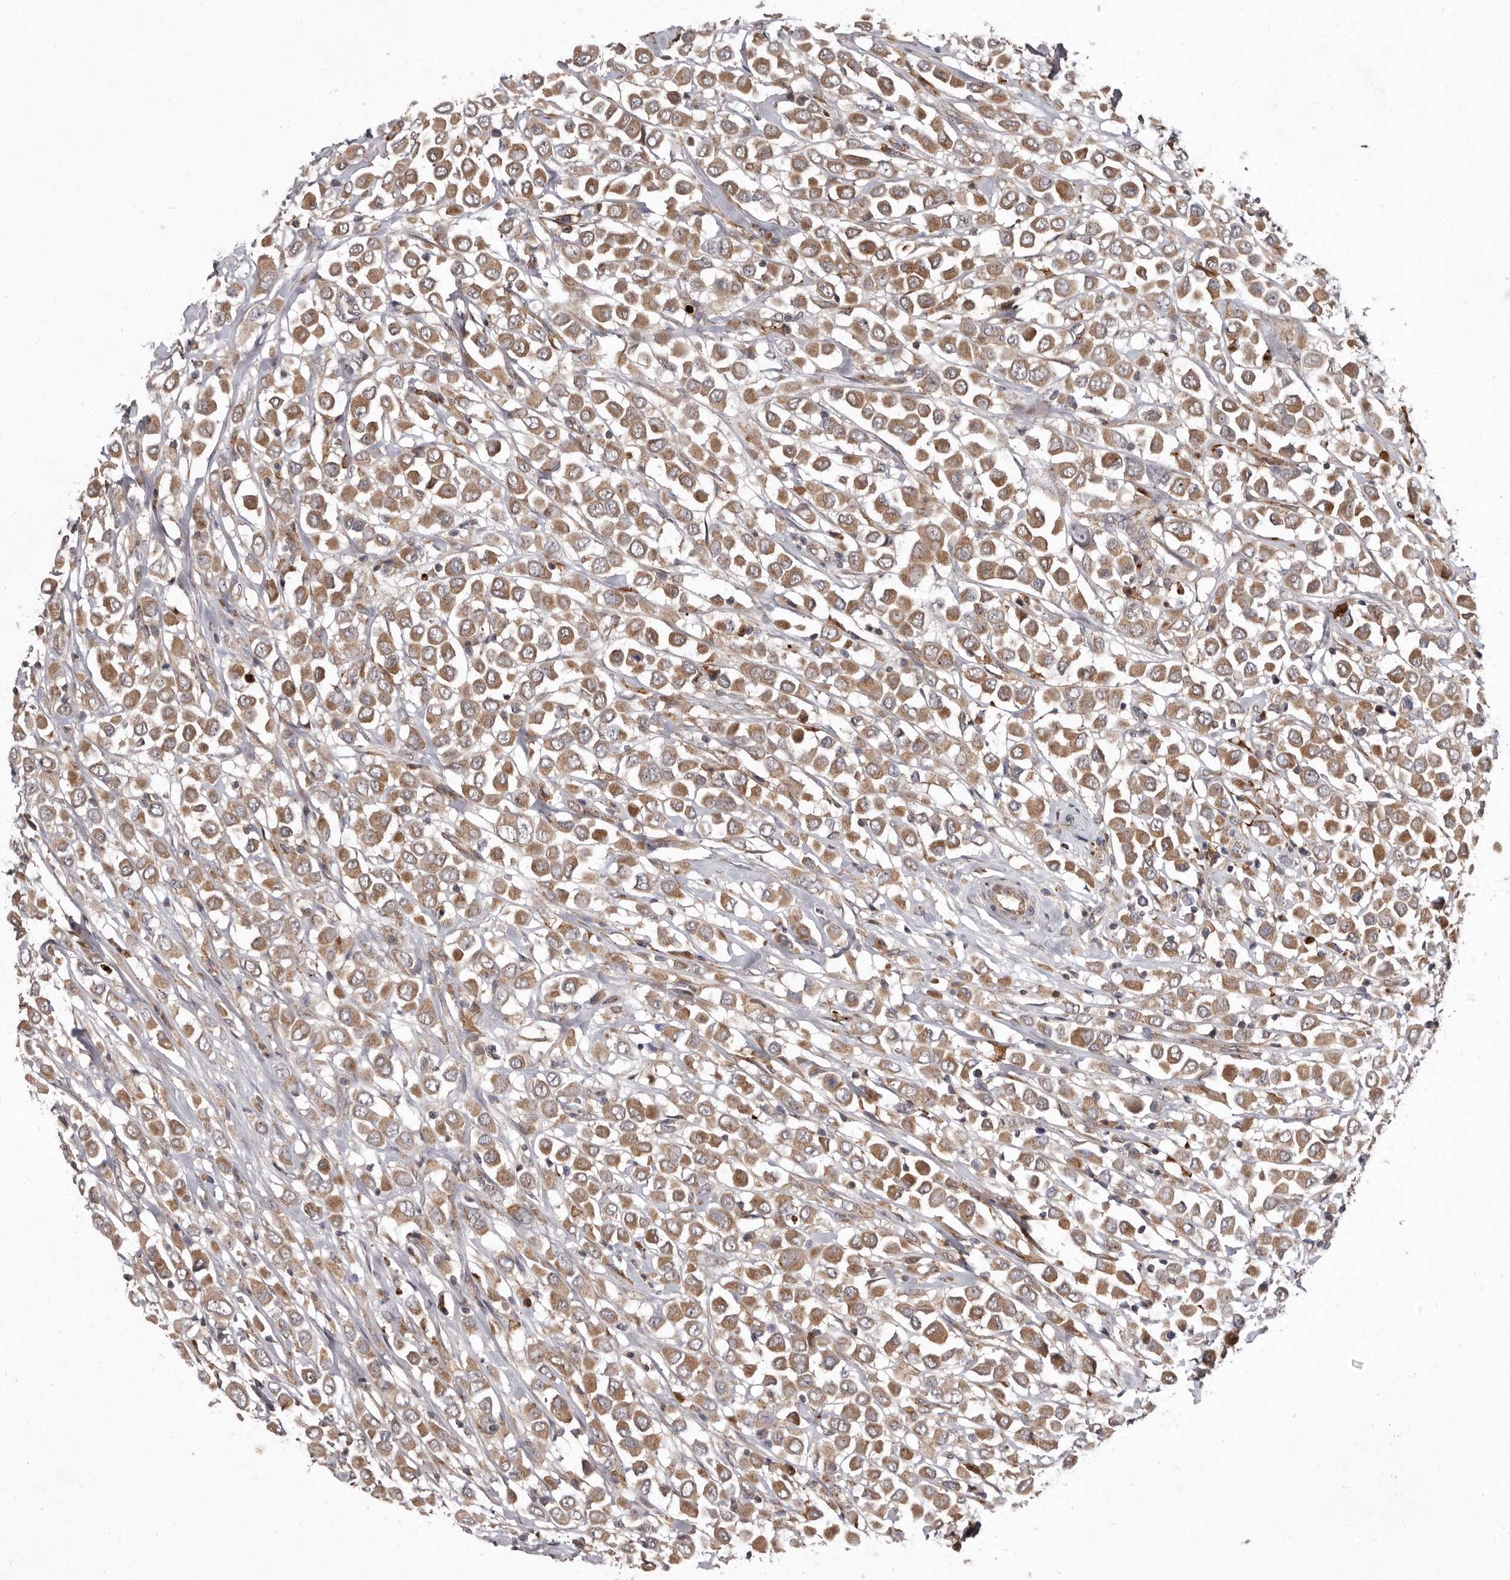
{"staining": {"intensity": "moderate", "quantity": ">75%", "location": "cytoplasmic/membranous"}, "tissue": "breast cancer", "cell_type": "Tumor cells", "image_type": "cancer", "snomed": [{"axis": "morphology", "description": "Duct carcinoma"}, {"axis": "topography", "description": "Breast"}], "caption": "Immunohistochemical staining of breast cancer reveals medium levels of moderate cytoplasmic/membranous positivity in approximately >75% of tumor cells. (brown staining indicates protein expression, while blue staining denotes nuclei).", "gene": "FLAD1", "patient": {"sex": "female", "age": 61}}